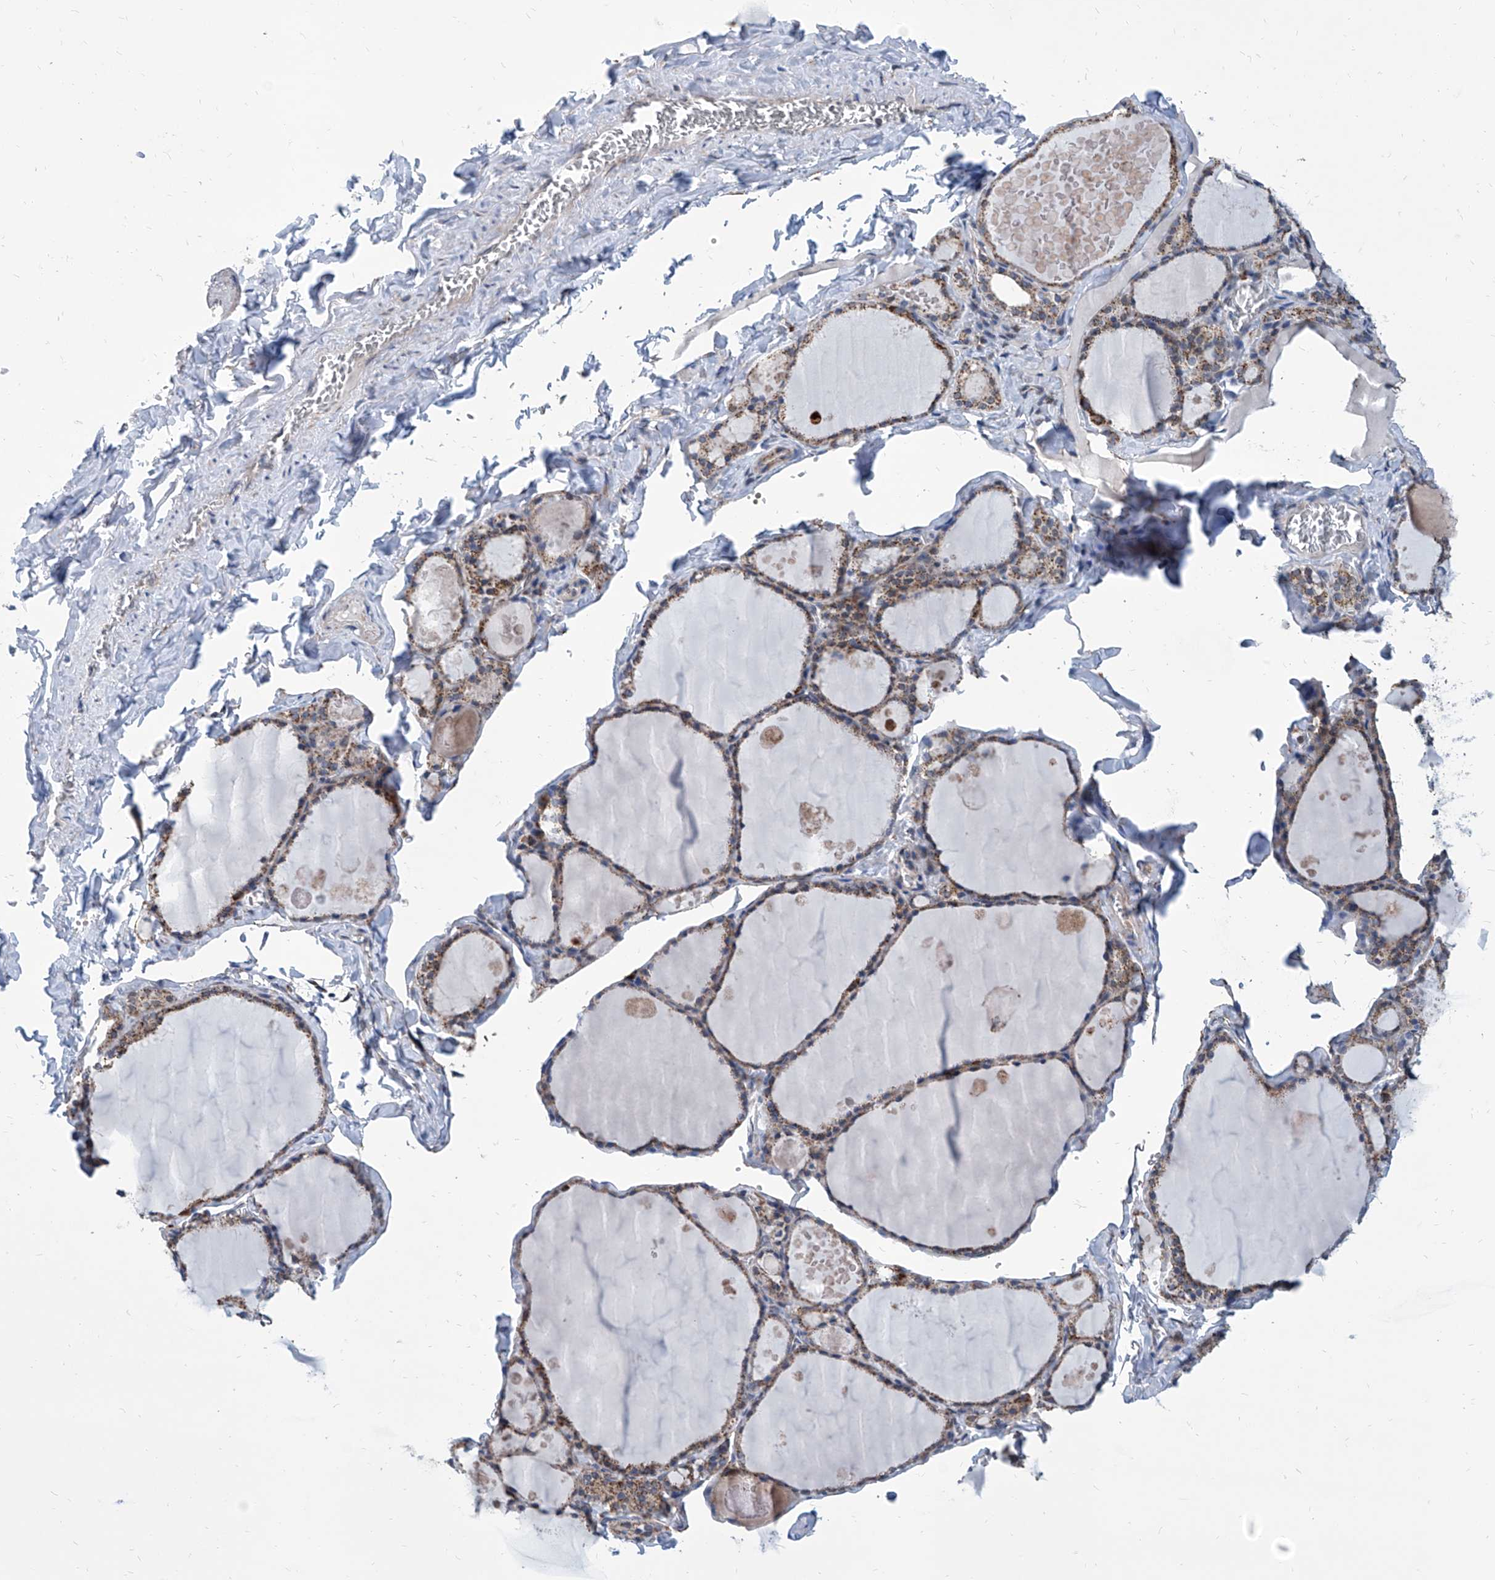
{"staining": {"intensity": "moderate", "quantity": ">75%", "location": "cytoplasmic/membranous"}, "tissue": "thyroid gland", "cell_type": "Glandular cells", "image_type": "normal", "snomed": [{"axis": "morphology", "description": "Normal tissue, NOS"}, {"axis": "topography", "description": "Thyroid gland"}], "caption": "Moderate cytoplasmic/membranous positivity for a protein is seen in approximately >75% of glandular cells of benign thyroid gland using IHC.", "gene": "USP48", "patient": {"sex": "male", "age": 56}}